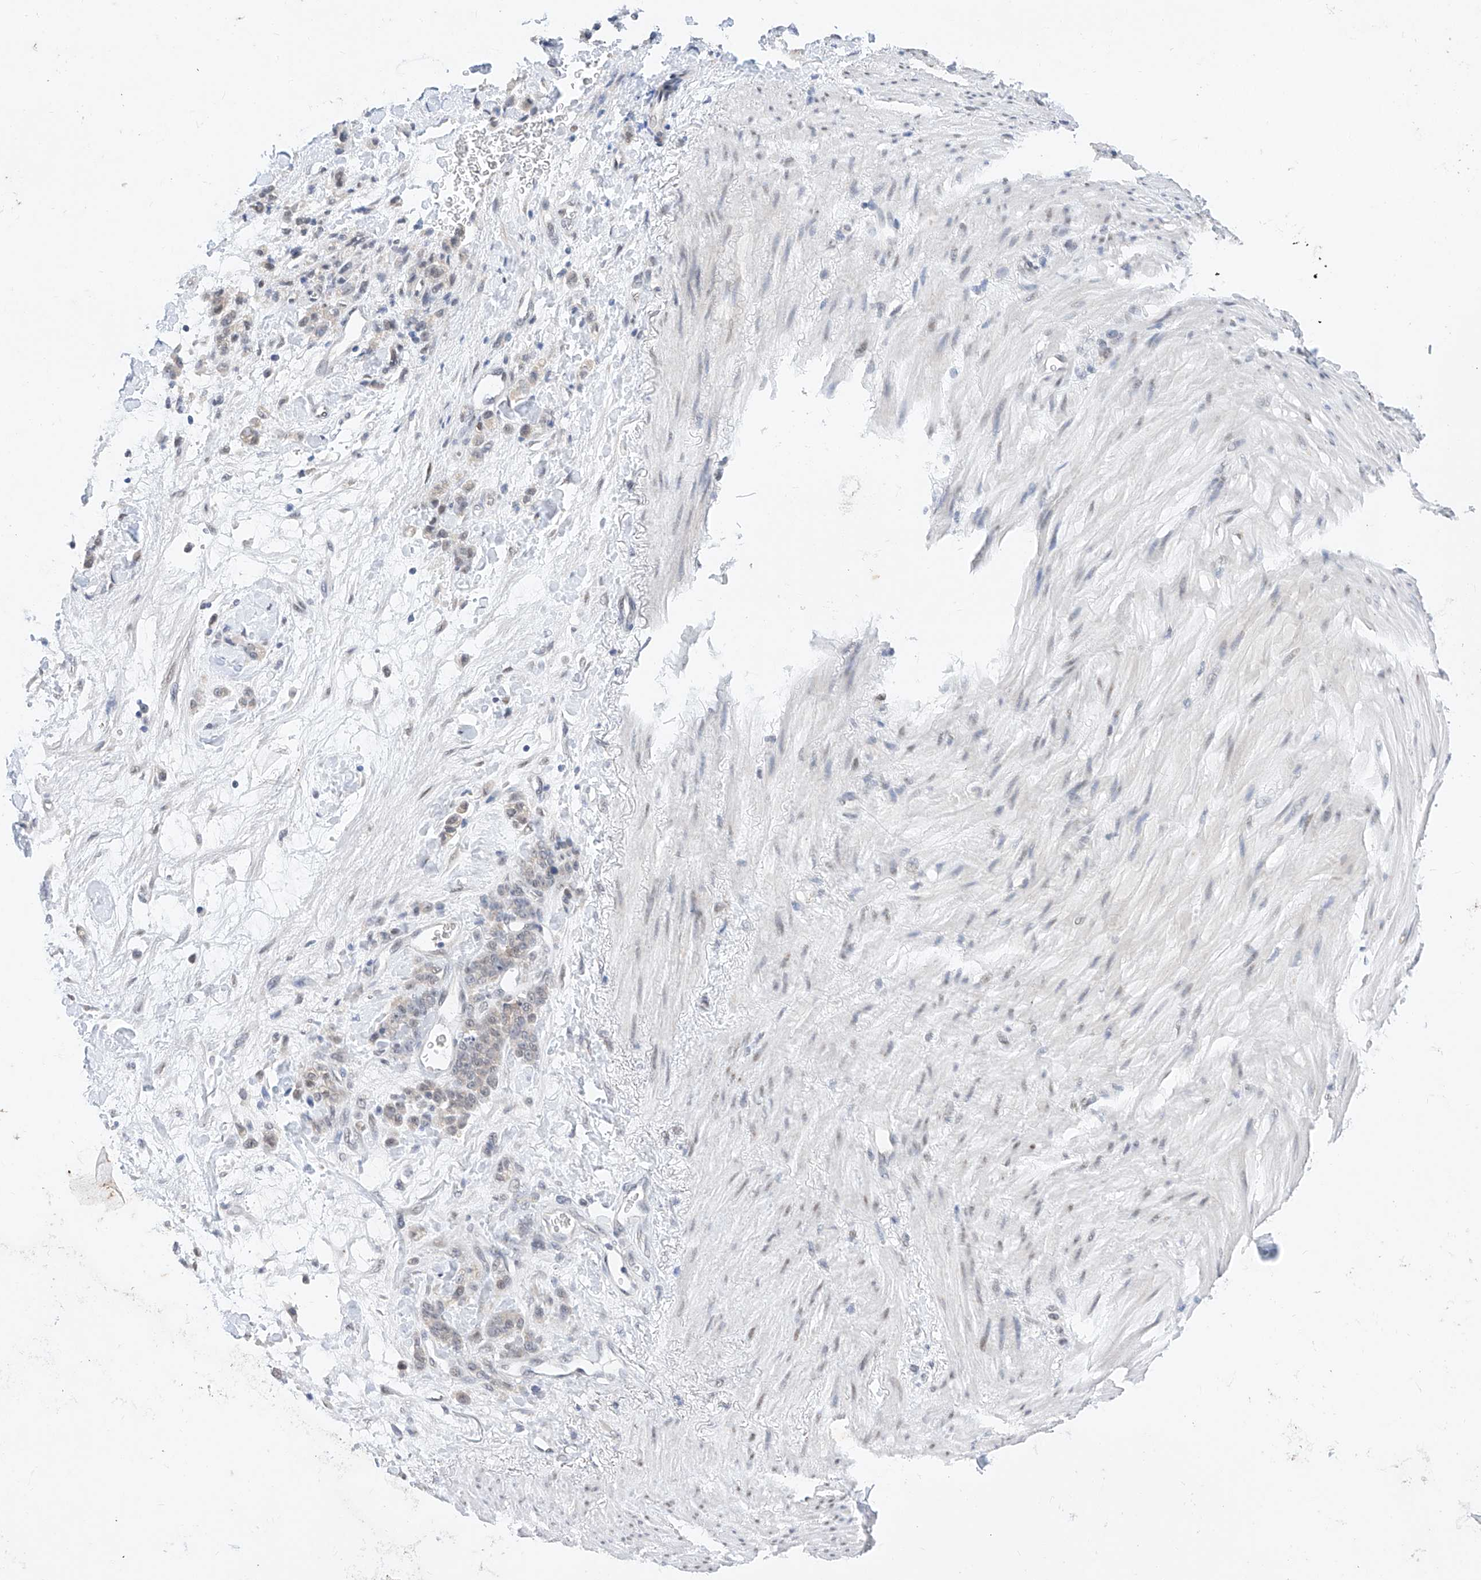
{"staining": {"intensity": "weak", "quantity": "<25%", "location": "nuclear"}, "tissue": "stomach cancer", "cell_type": "Tumor cells", "image_type": "cancer", "snomed": [{"axis": "morphology", "description": "Normal tissue, NOS"}, {"axis": "morphology", "description": "Adenocarcinoma, NOS"}, {"axis": "topography", "description": "Stomach"}], "caption": "DAB immunohistochemical staining of human stomach cancer (adenocarcinoma) demonstrates no significant positivity in tumor cells. The staining is performed using DAB brown chromogen with nuclei counter-stained in using hematoxylin.", "gene": "KCNJ1", "patient": {"sex": "male", "age": 82}}